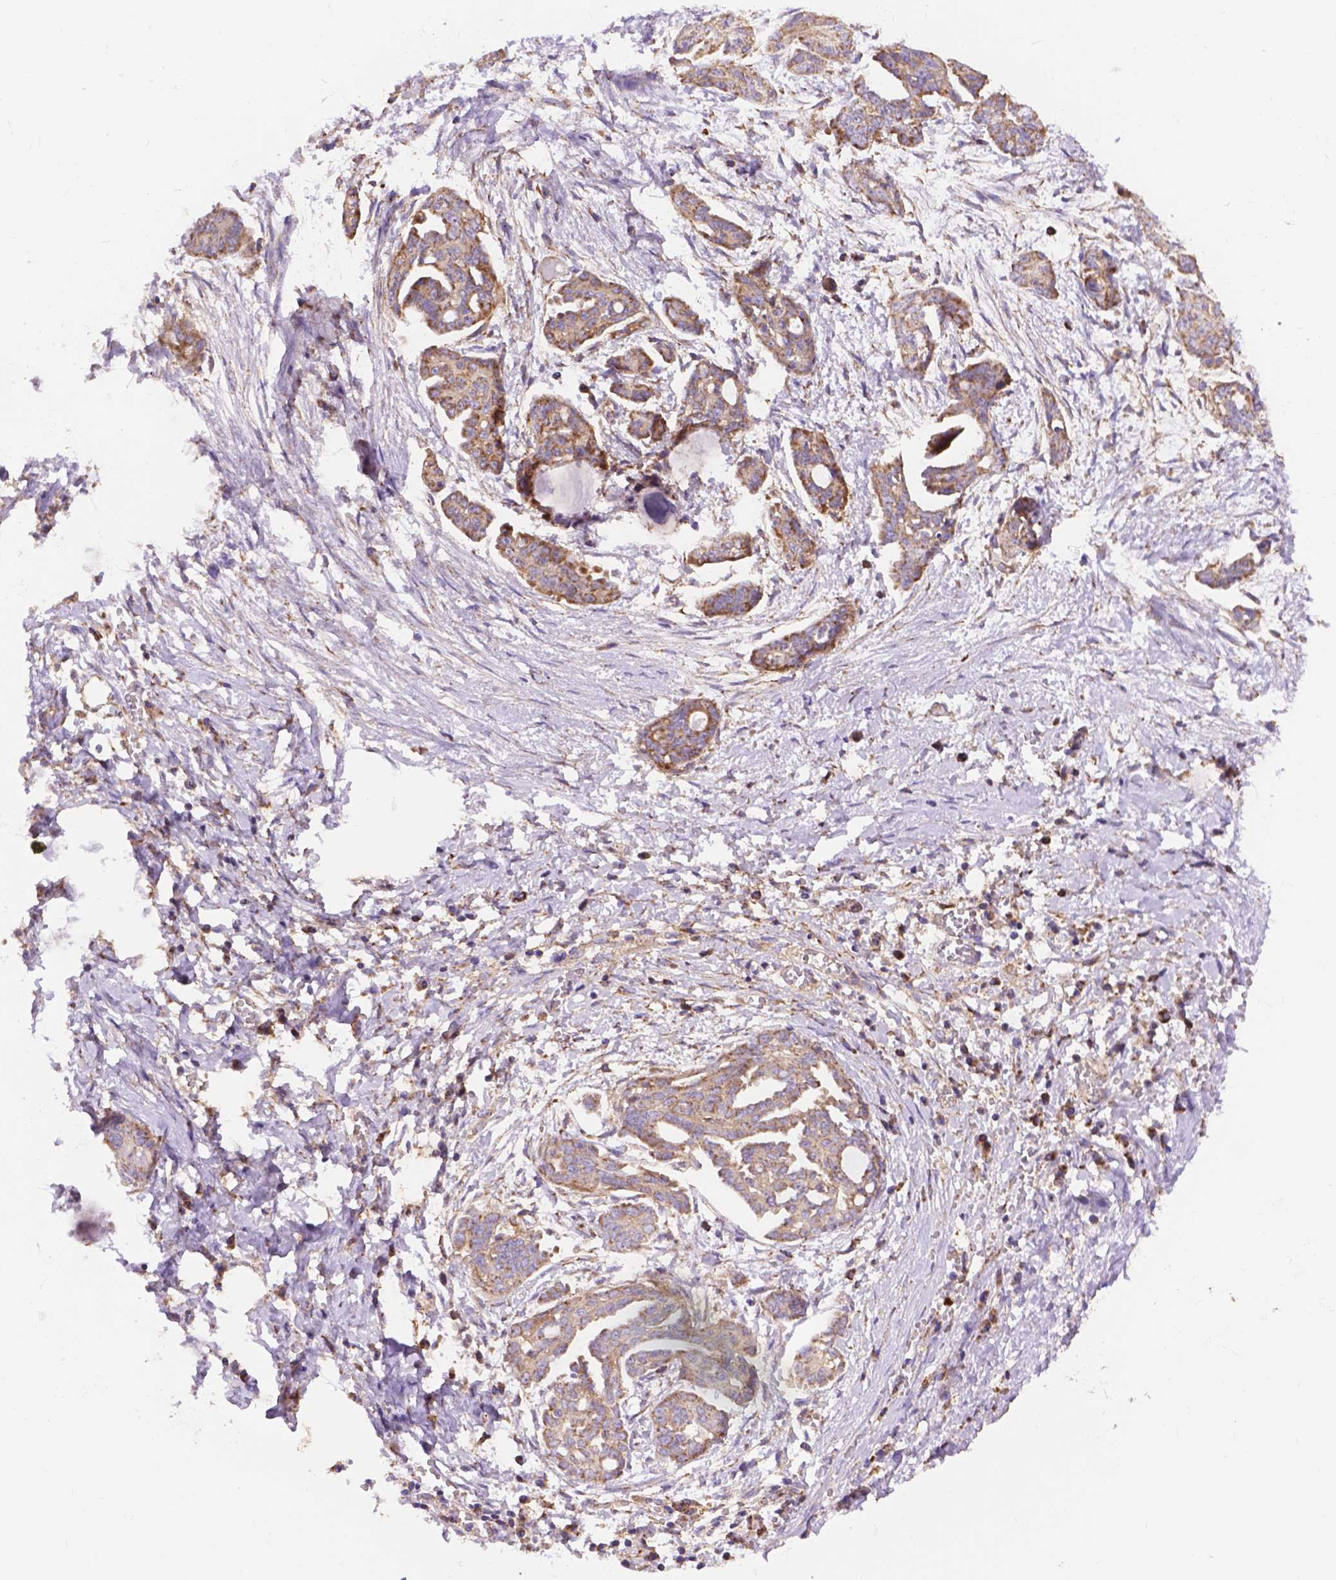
{"staining": {"intensity": "moderate", "quantity": ">75%", "location": "cytoplasmic/membranous"}, "tissue": "ovarian cancer", "cell_type": "Tumor cells", "image_type": "cancer", "snomed": [{"axis": "morphology", "description": "Cystadenocarcinoma, serous, NOS"}, {"axis": "topography", "description": "Ovary"}], "caption": "High-power microscopy captured an immunohistochemistry (IHC) photomicrograph of ovarian cancer, revealing moderate cytoplasmic/membranous positivity in approximately >75% of tumor cells. The staining was performed using DAB (3,3'-diaminobenzidine), with brown indicating positive protein expression. Nuclei are stained blue with hematoxylin.", "gene": "AK3", "patient": {"sex": "female", "age": 71}}